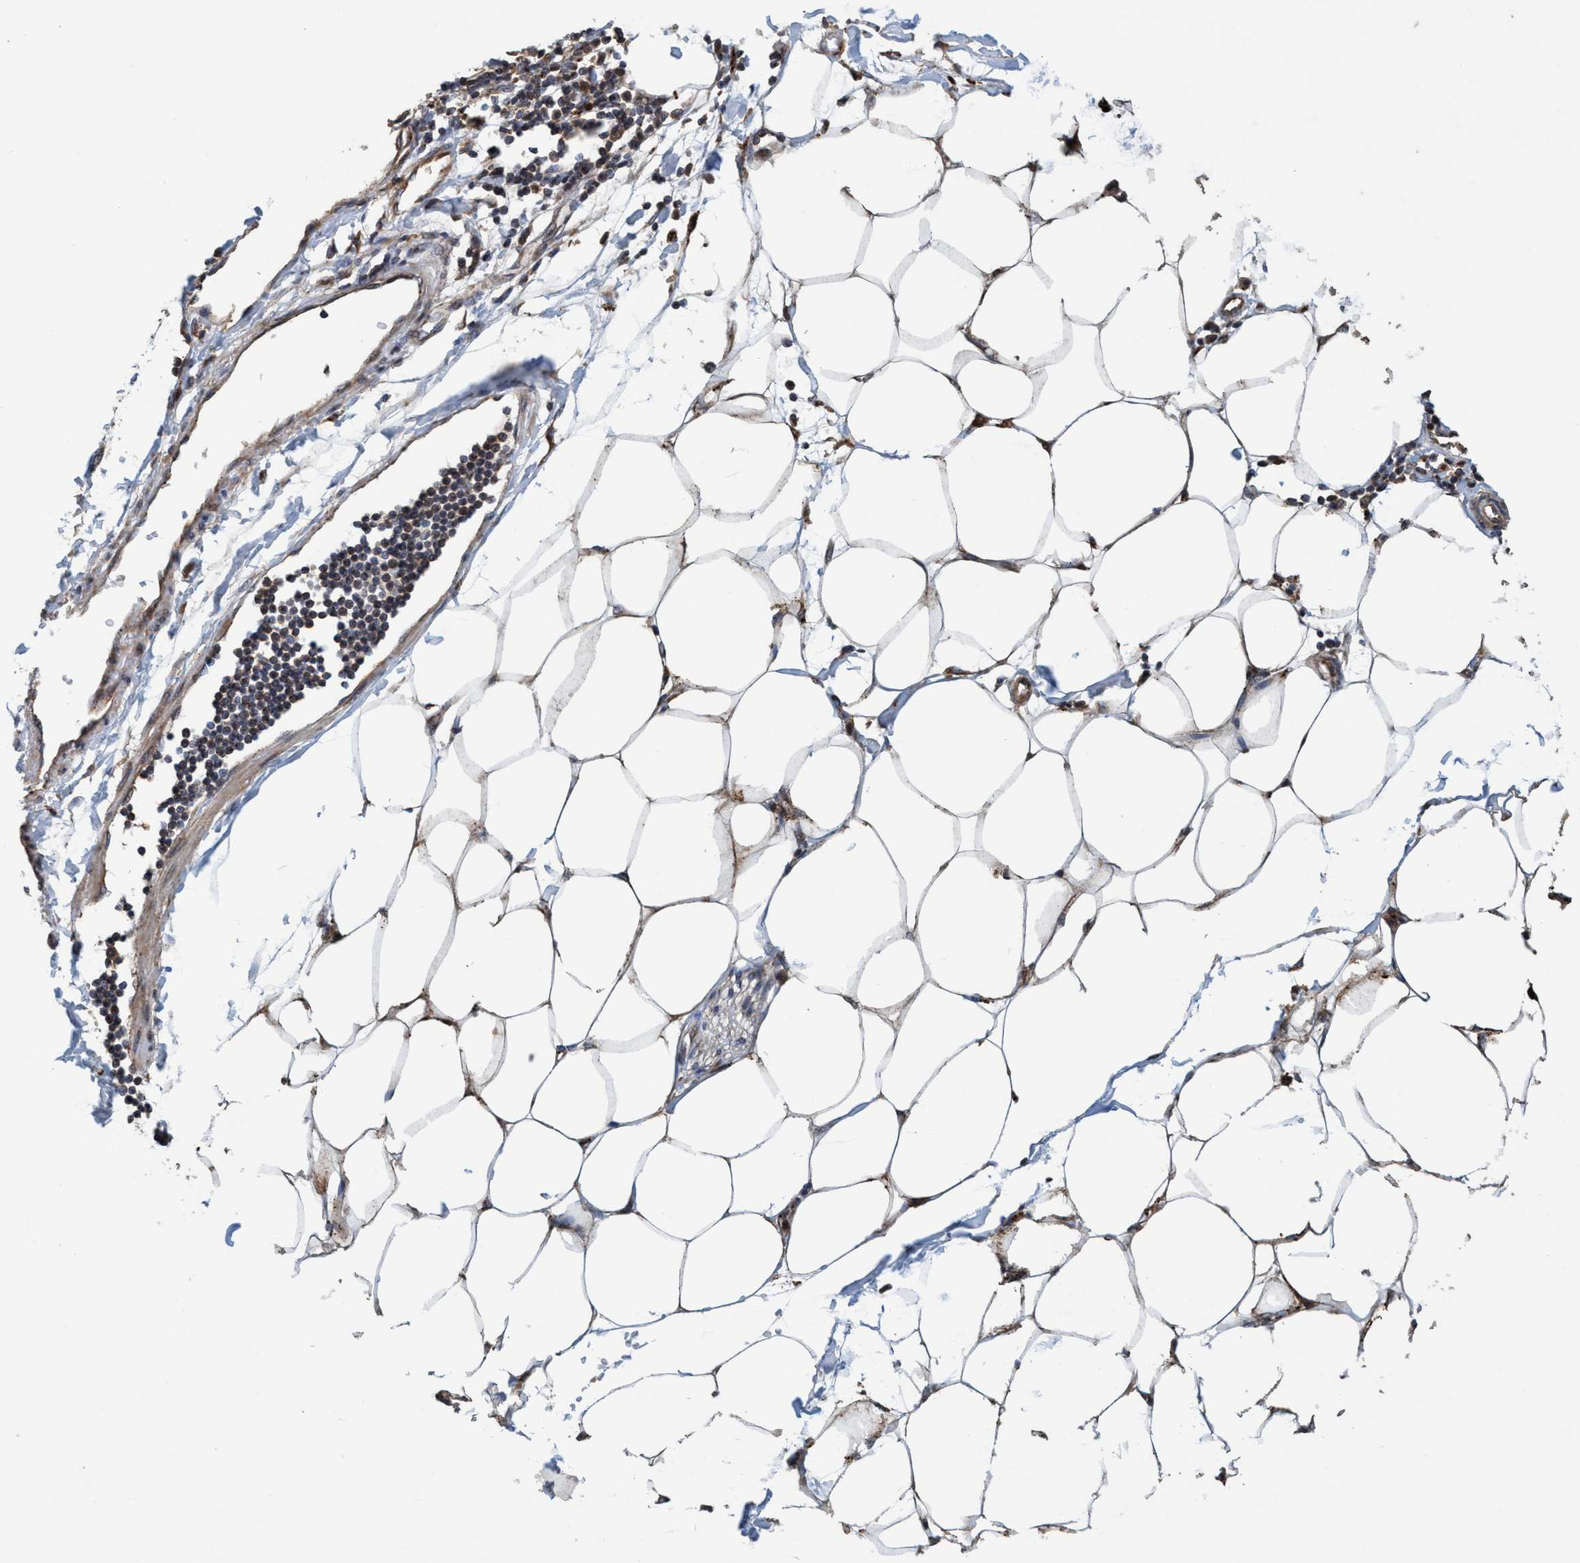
{"staining": {"intensity": "strong", "quantity": ">75%", "location": "cytoplasmic/membranous"}, "tissue": "adipose tissue", "cell_type": "Adipocytes", "image_type": "normal", "snomed": [{"axis": "morphology", "description": "Normal tissue, NOS"}, {"axis": "morphology", "description": "Adenocarcinoma, NOS"}, {"axis": "topography", "description": "Colon"}, {"axis": "topography", "description": "Peripheral nerve tissue"}], "caption": "The immunohistochemical stain highlights strong cytoplasmic/membranous positivity in adipocytes of benign adipose tissue.", "gene": "BBS9", "patient": {"sex": "male", "age": 14}}